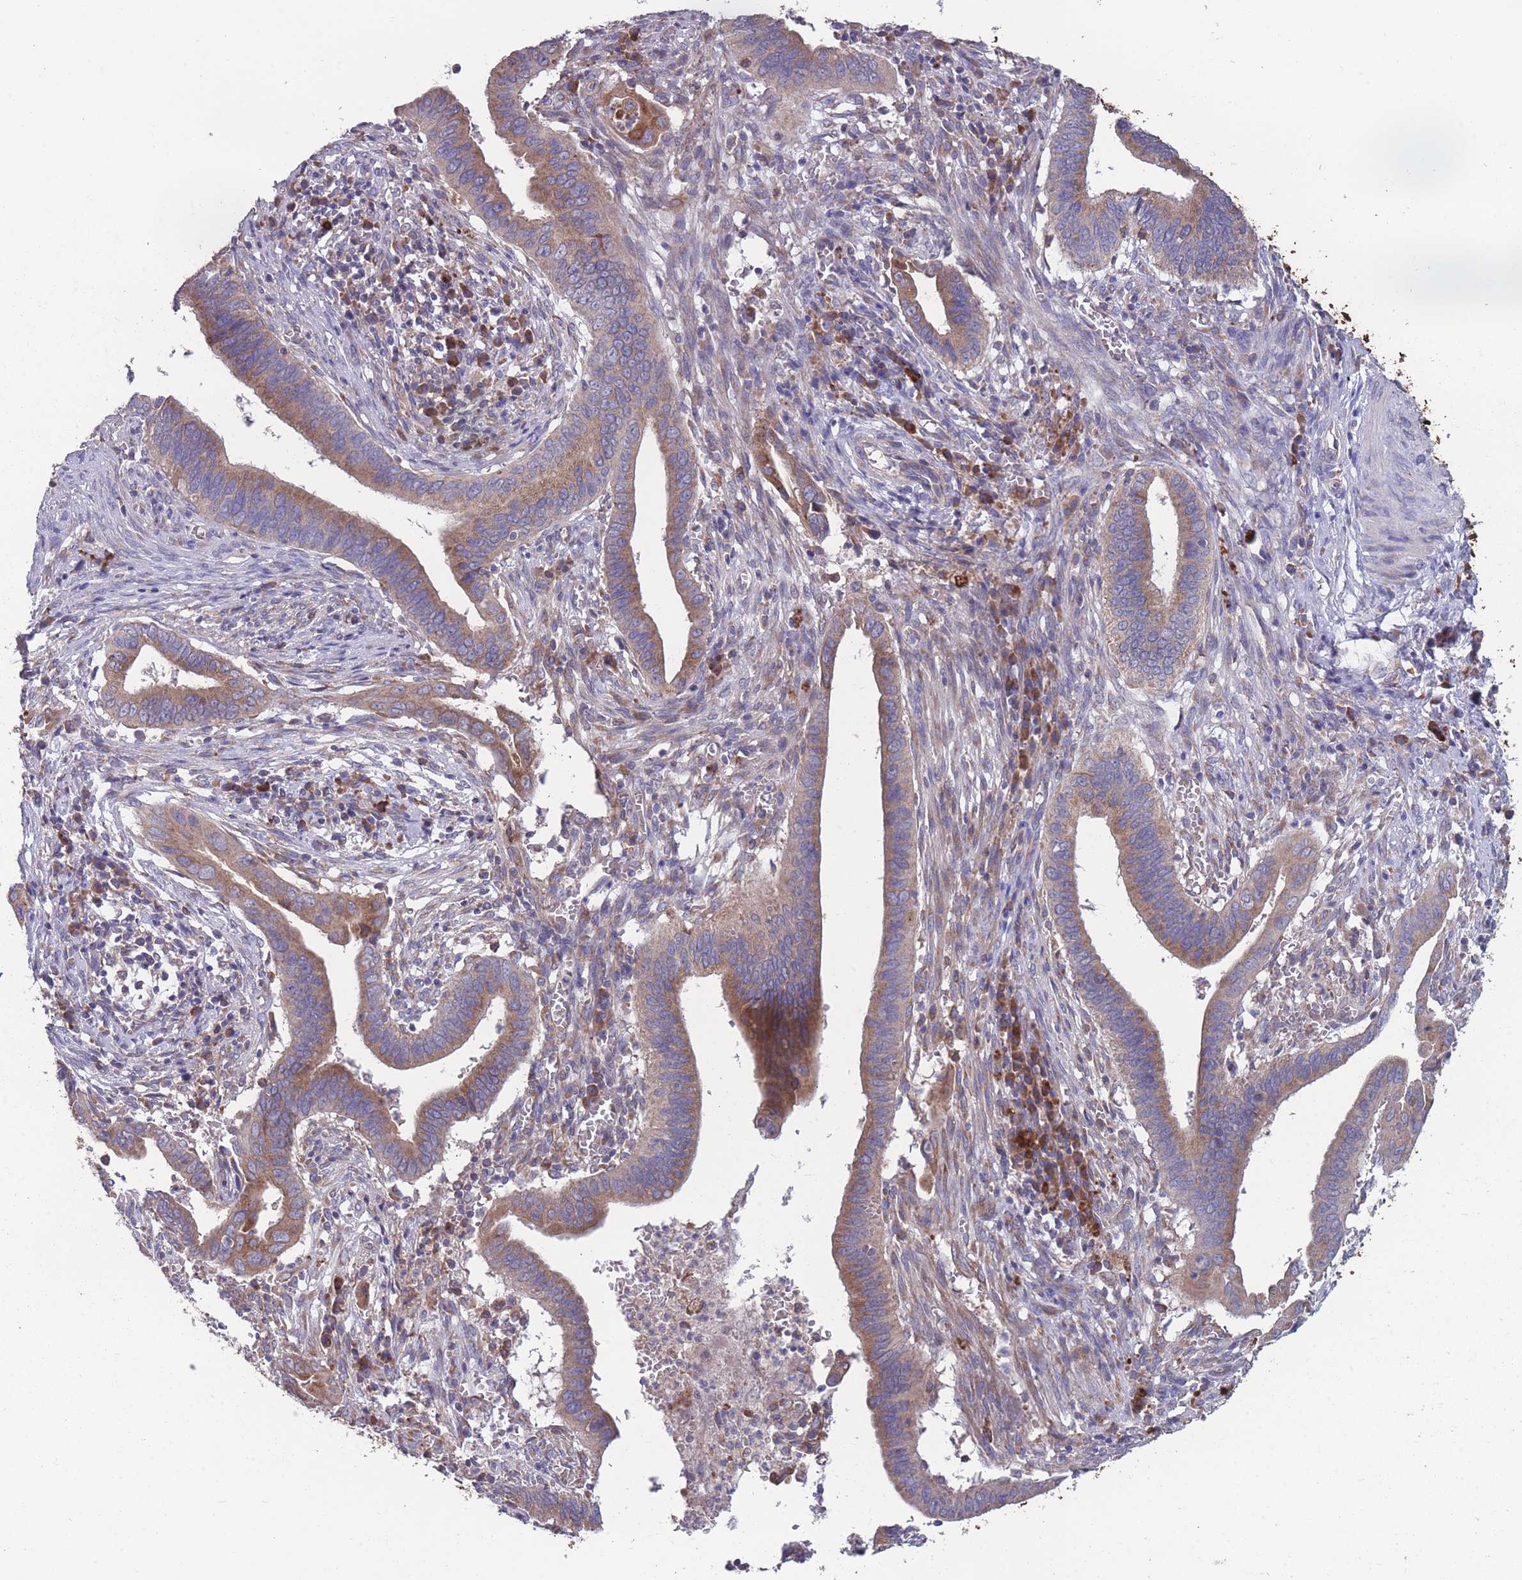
{"staining": {"intensity": "moderate", "quantity": ">75%", "location": "cytoplasmic/membranous"}, "tissue": "cervical cancer", "cell_type": "Tumor cells", "image_type": "cancer", "snomed": [{"axis": "morphology", "description": "Adenocarcinoma, NOS"}, {"axis": "topography", "description": "Cervix"}], "caption": "Immunohistochemical staining of cervical cancer (adenocarcinoma) reveals moderate cytoplasmic/membranous protein staining in approximately >75% of tumor cells. (DAB = brown stain, brightfield microscopy at high magnification).", "gene": "STIM2", "patient": {"sex": "female", "age": 42}}